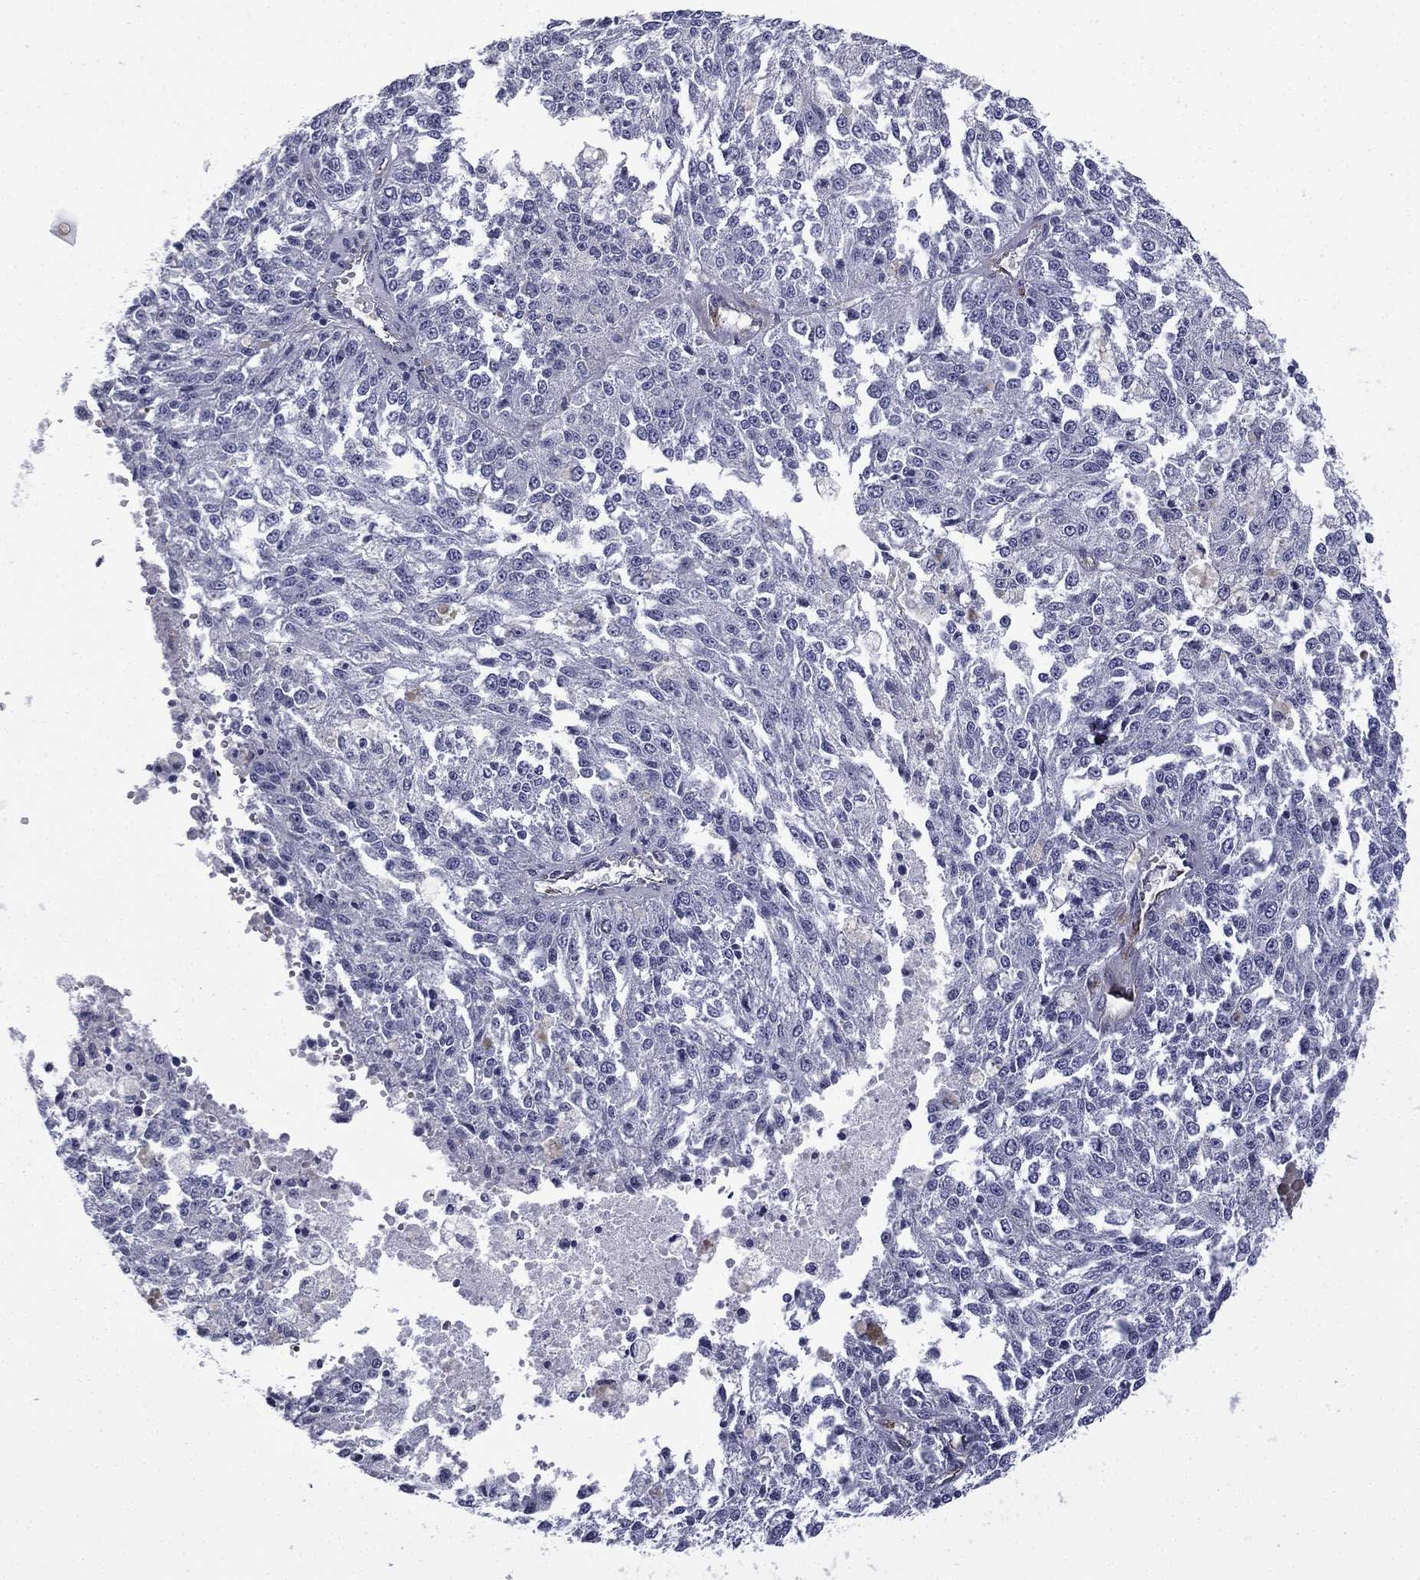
{"staining": {"intensity": "negative", "quantity": "none", "location": "none"}, "tissue": "melanoma", "cell_type": "Tumor cells", "image_type": "cancer", "snomed": [{"axis": "morphology", "description": "Malignant melanoma, Metastatic site"}, {"axis": "topography", "description": "Lymph node"}], "caption": "Human malignant melanoma (metastatic site) stained for a protein using IHC exhibits no expression in tumor cells.", "gene": "CAVIN3", "patient": {"sex": "female", "age": 64}}